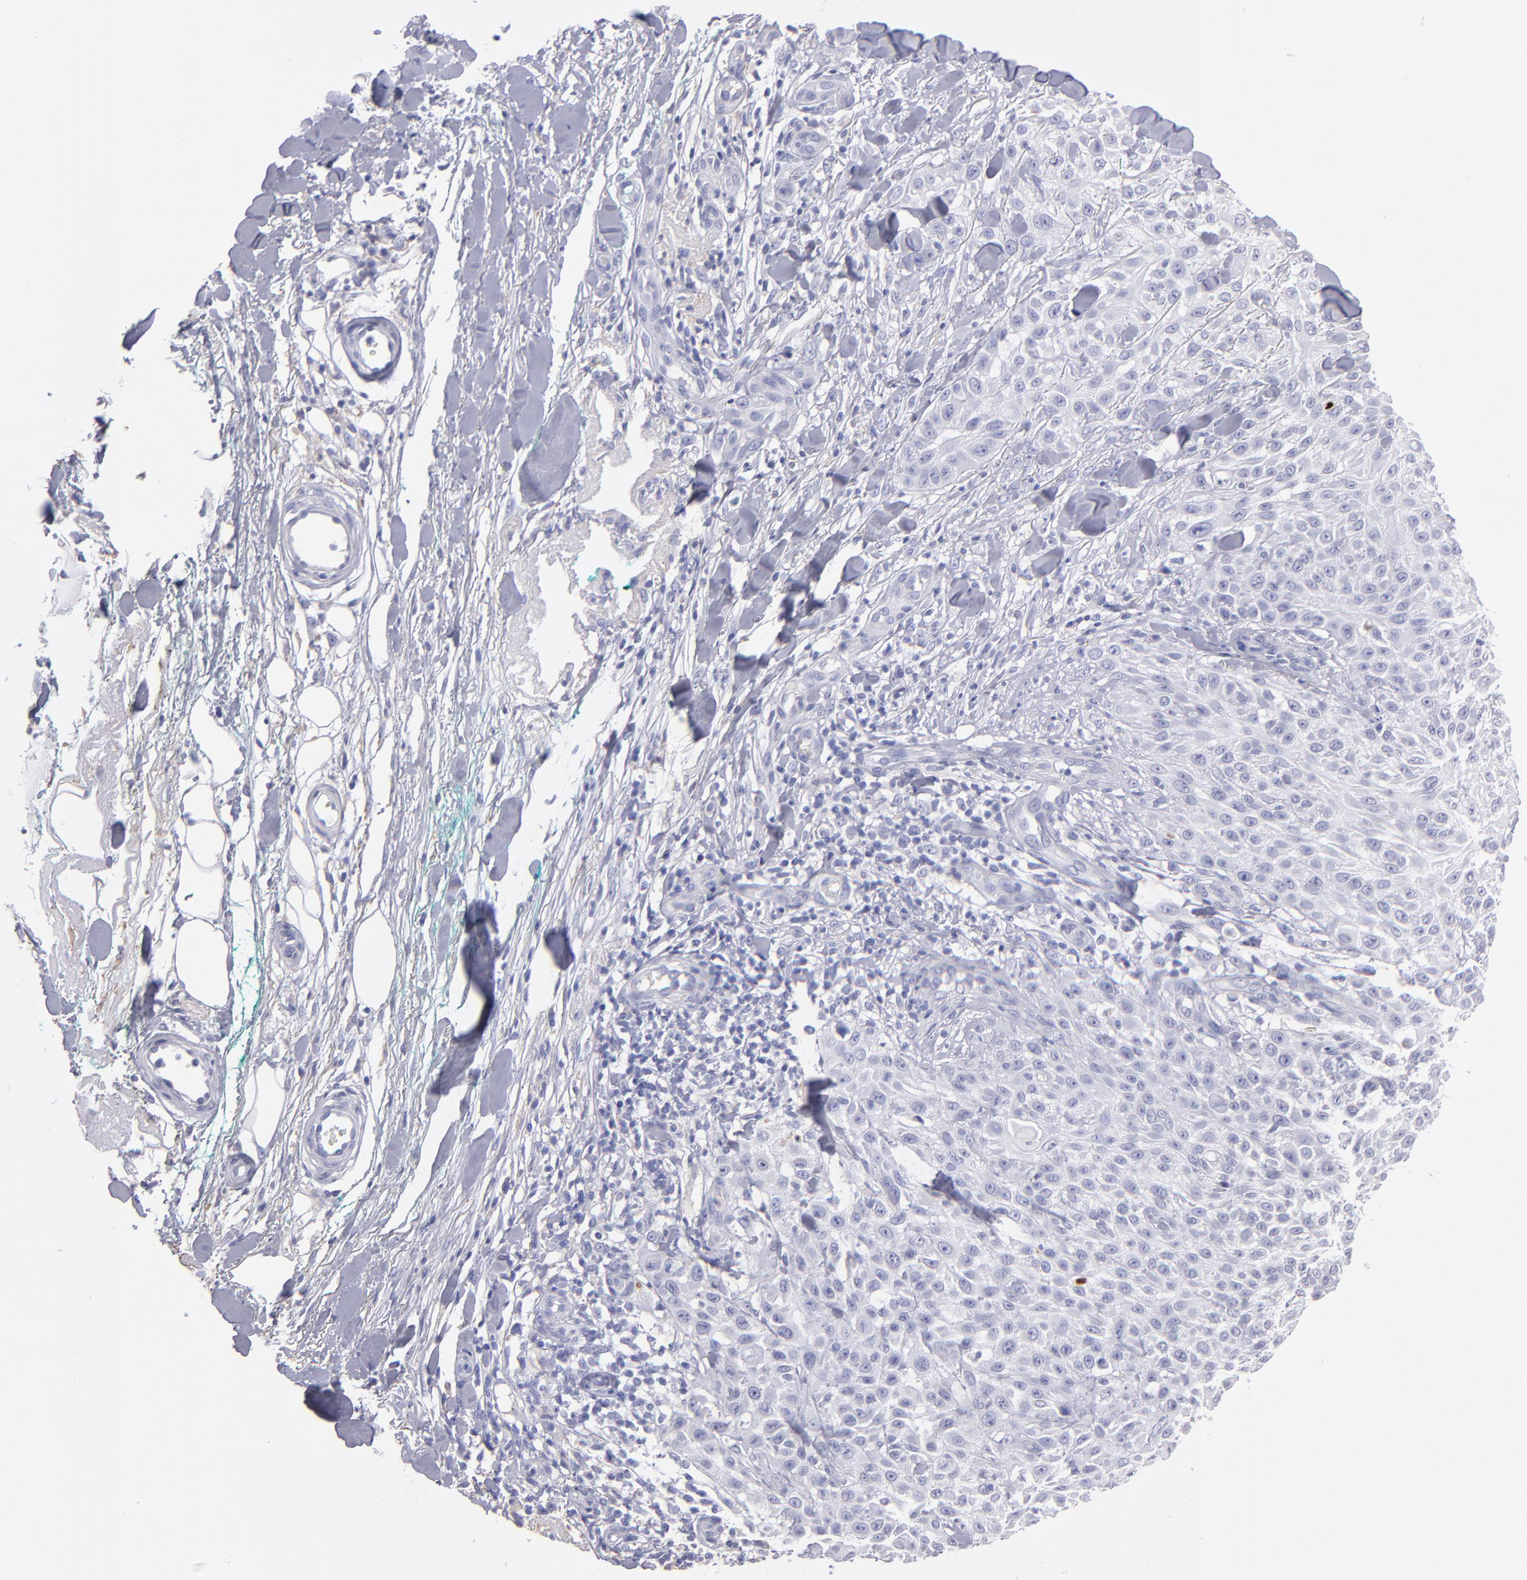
{"staining": {"intensity": "negative", "quantity": "none", "location": "none"}, "tissue": "skin cancer", "cell_type": "Tumor cells", "image_type": "cancer", "snomed": [{"axis": "morphology", "description": "Squamous cell carcinoma, NOS"}, {"axis": "topography", "description": "Skin"}], "caption": "Immunohistochemistry photomicrograph of neoplastic tissue: skin cancer (squamous cell carcinoma) stained with DAB (3,3'-diaminobenzidine) displays no significant protein staining in tumor cells.", "gene": "MB", "patient": {"sex": "female", "age": 42}}